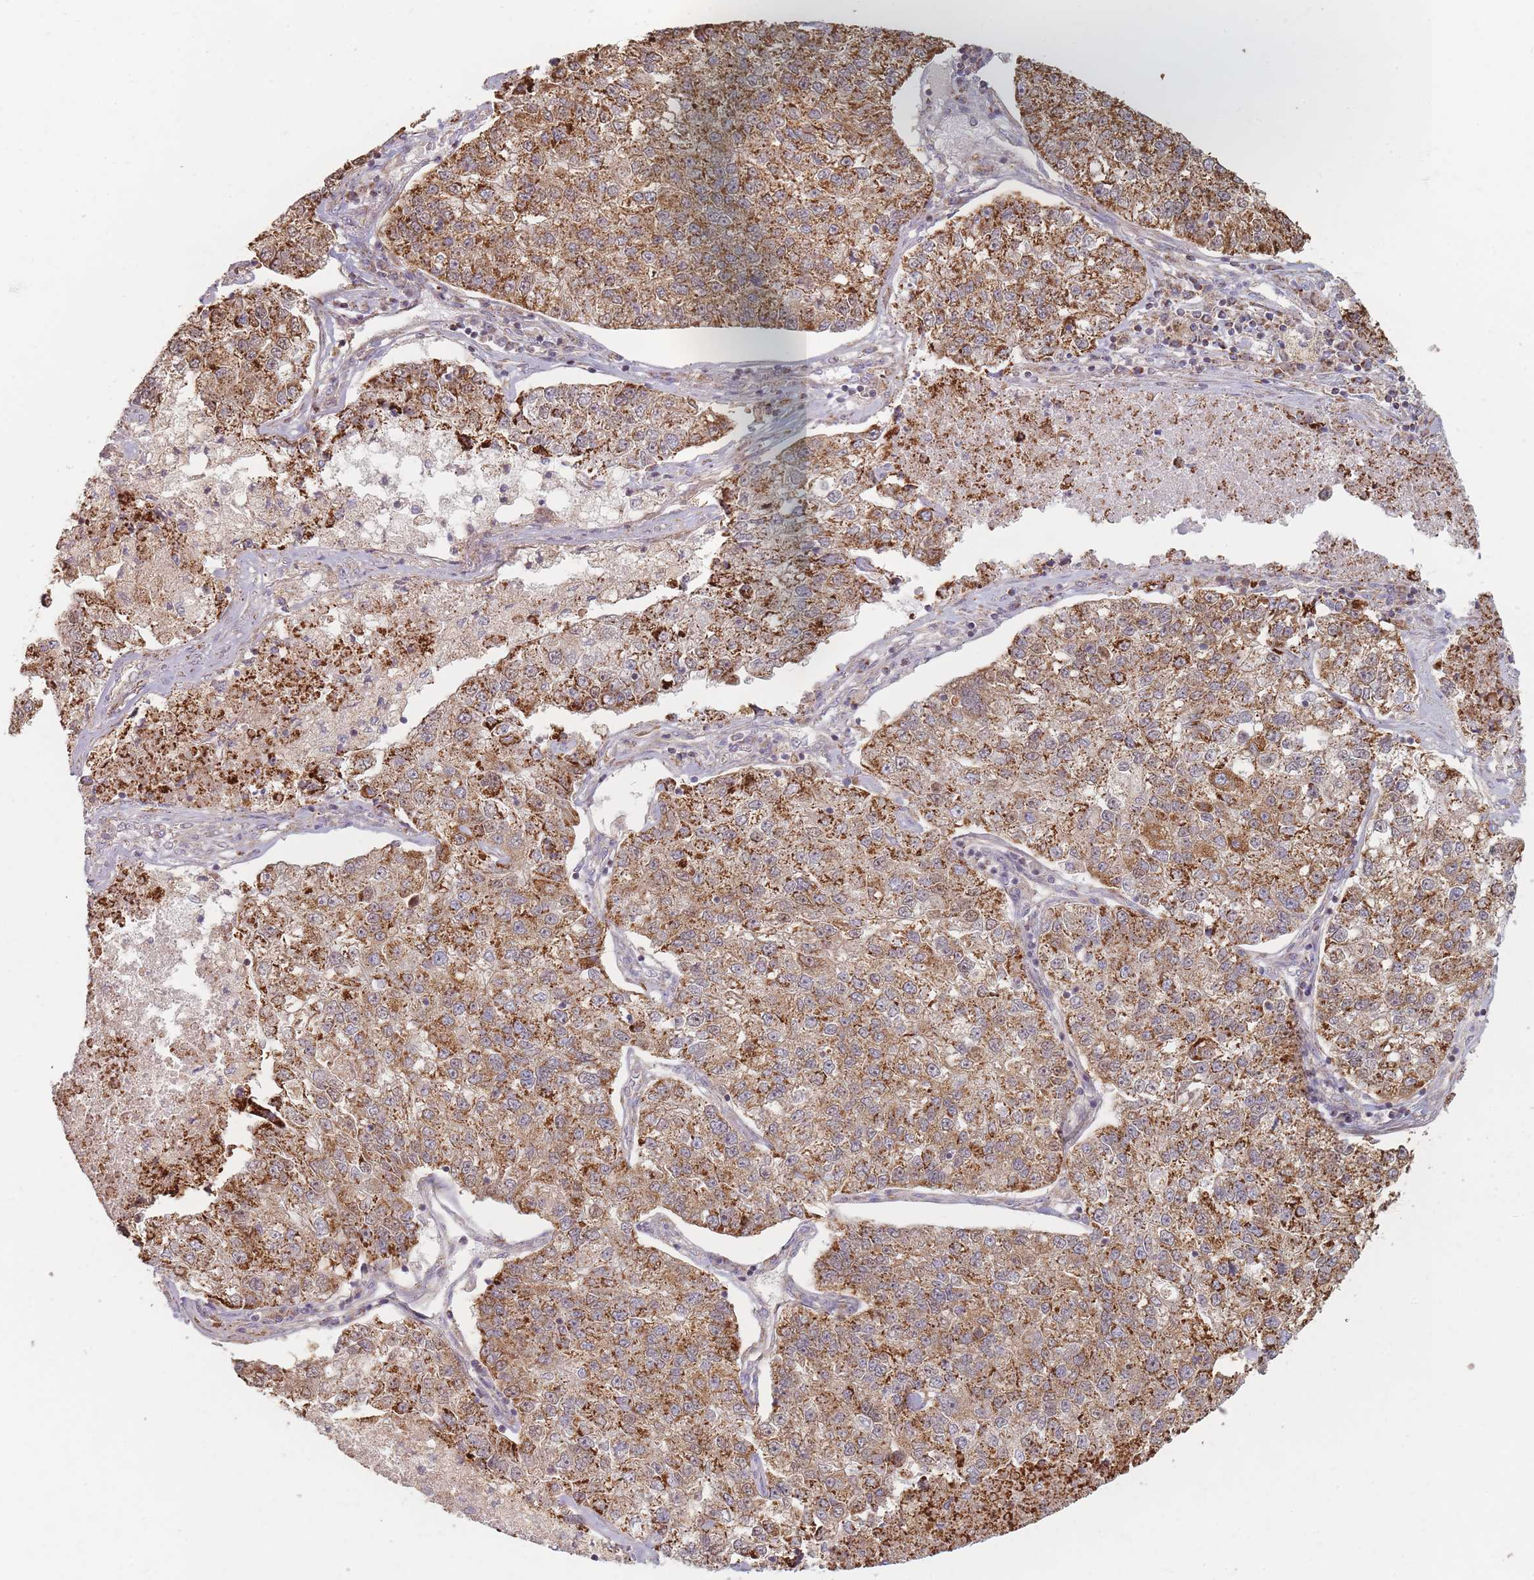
{"staining": {"intensity": "moderate", "quantity": ">75%", "location": "cytoplasmic/membranous"}, "tissue": "lung cancer", "cell_type": "Tumor cells", "image_type": "cancer", "snomed": [{"axis": "morphology", "description": "Adenocarcinoma, NOS"}, {"axis": "topography", "description": "Lung"}], "caption": "About >75% of tumor cells in human lung cancer display moderate cytoplasmic/membranous protein positivity as visualized by brown immunohistochemical staining.", "gene": "ESRP2", "patient": {"sex": "male", "age": 49}}